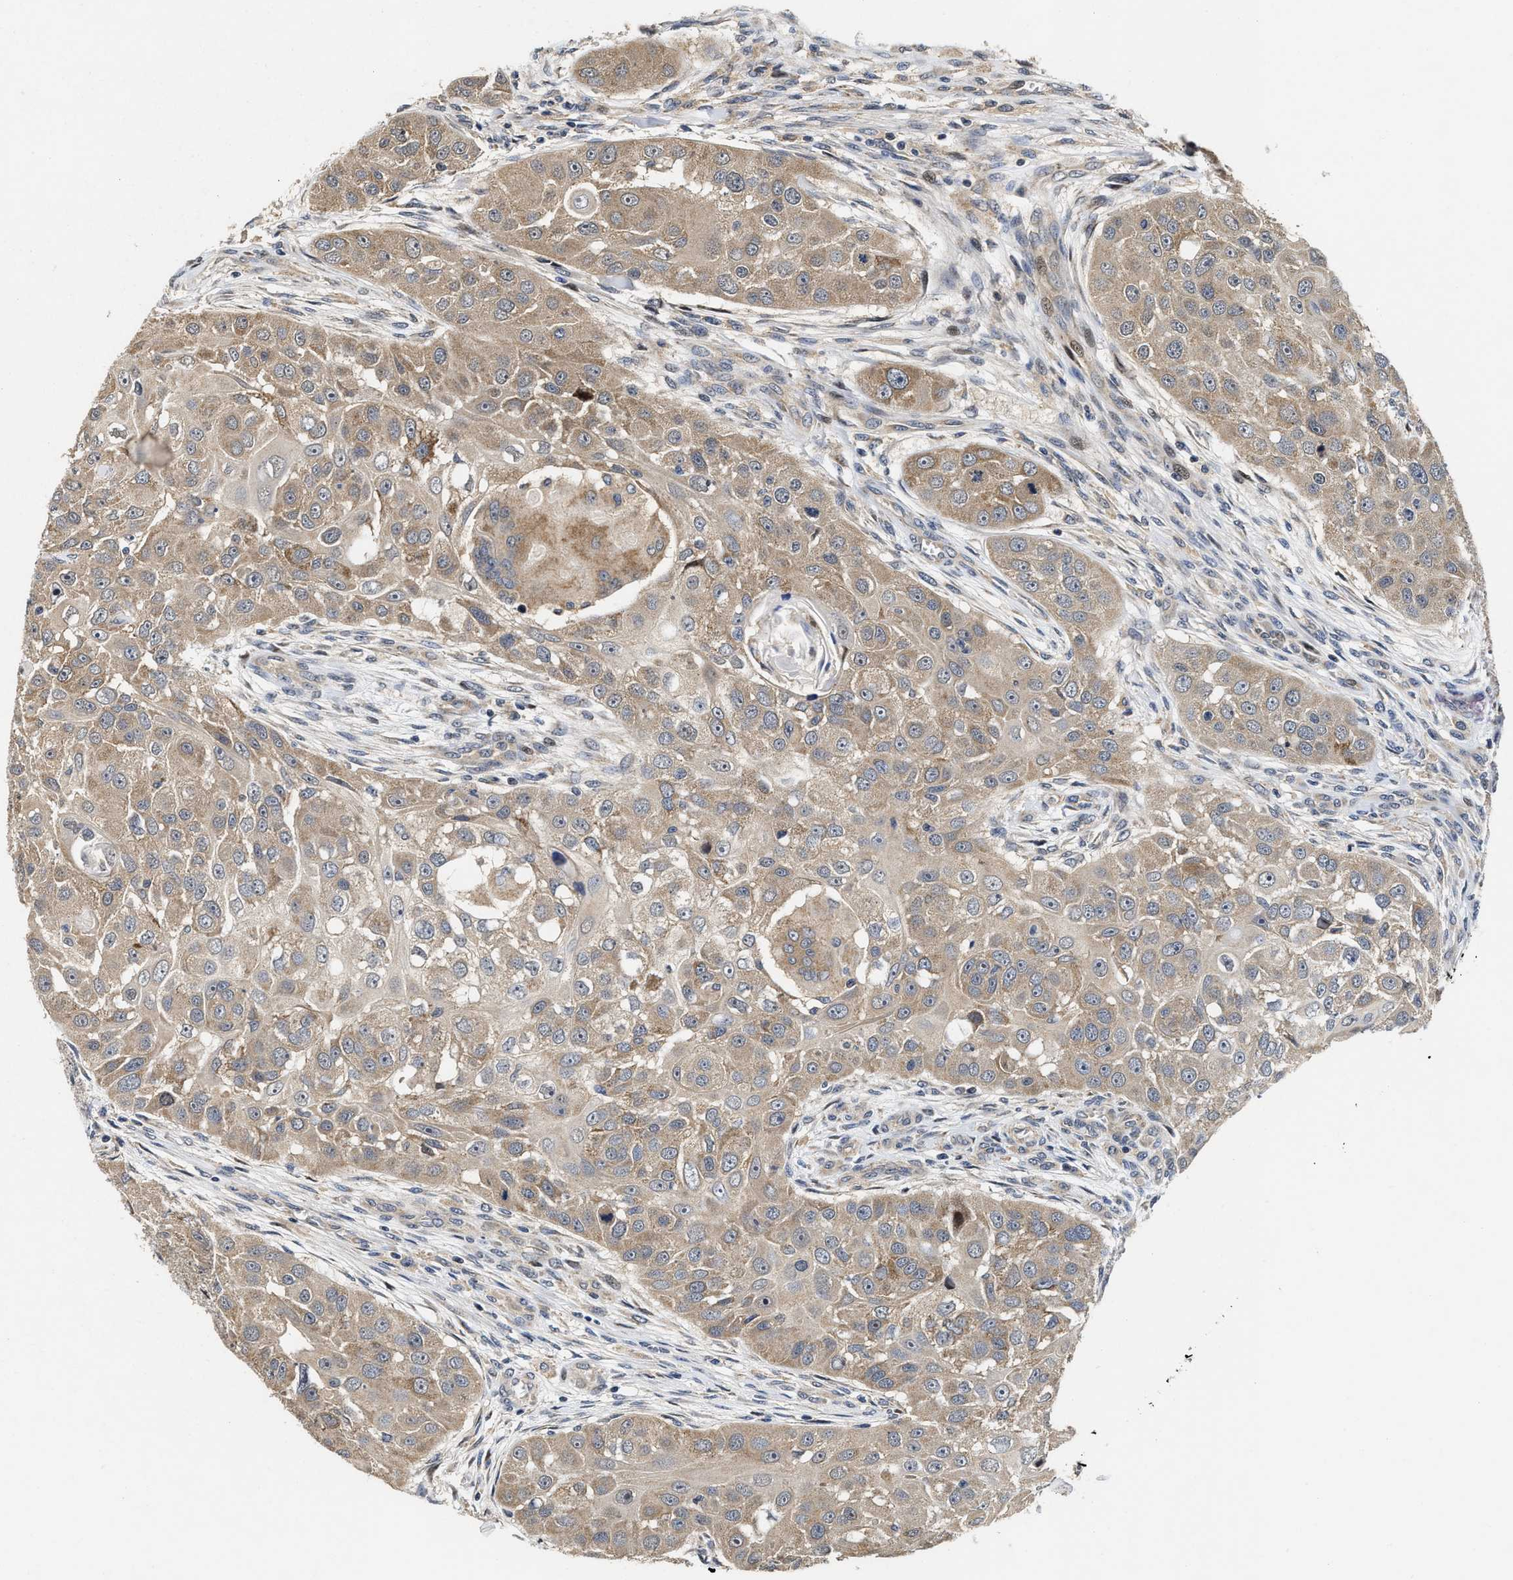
{"staining": {"intensity": "moderate", "quantity": ">75%", "location": "cytoplasmic/membranous"}, "tissue": "head and neck cancer", "cell_type": "Tumor cells", "image_type": "cancer", "snomed": [{"axis": "morphology", "description": "Normal tissue, NOS"}, {"axis": "morphology", "description": "Squamous cell carcinoma, NOS"}, {"axis": "topography", "description": "Skeletal muscle"}, {"axis": "topography", "description": "Head-Neck"}], "caption": "A histopathology image of human head and neck squamous cell carcinoma stained for a protein reveals moderate cytoplasmic/membranous brown staining in tumor cells. (Stains: DAB in brown, nuclei in blue, Microscopy: brightfield microscopy at high magnification).", "gene": "SCYL2", "patient": {"sex": "male", "age": 51}}